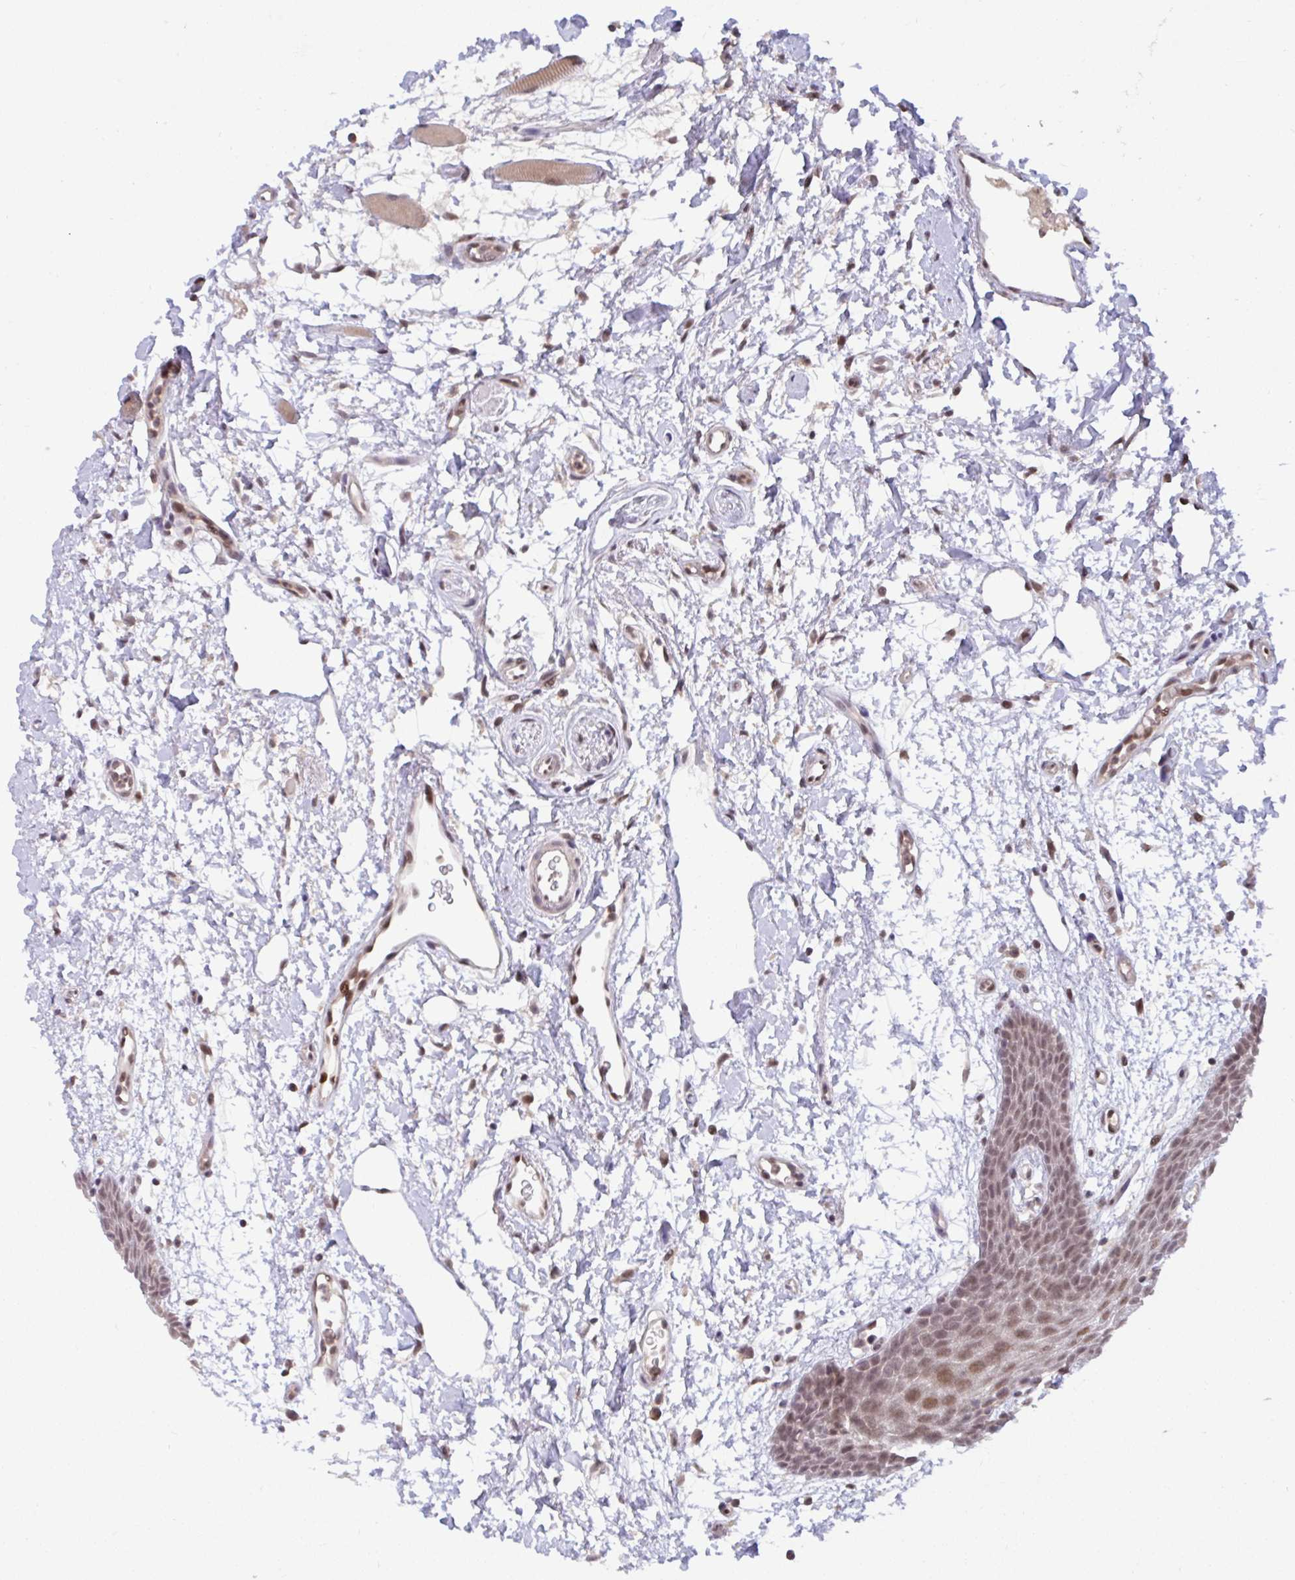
{"staining": {"intensity": "moderate", "quantity": ">75%", "location": "nuclear"}, "tissue": "oral mucosa", "cell_type": "Squamous epithelial cells", "image_type": "normal", "snomed": [{"axis": "morphology", "description": "Normal tissue, NOS"}, {"axis": "topography", "description": "Oral tissue"}], "caption": "An immunohistochemistry (IHC) micrograph of benign tissue is shown. Protein staining in brown highlights moderate nuclear positivity in oral mucosa within squamous epithelial cells.", "gene": "KLF2", "patient": {"sex": "female", "age": 59}}